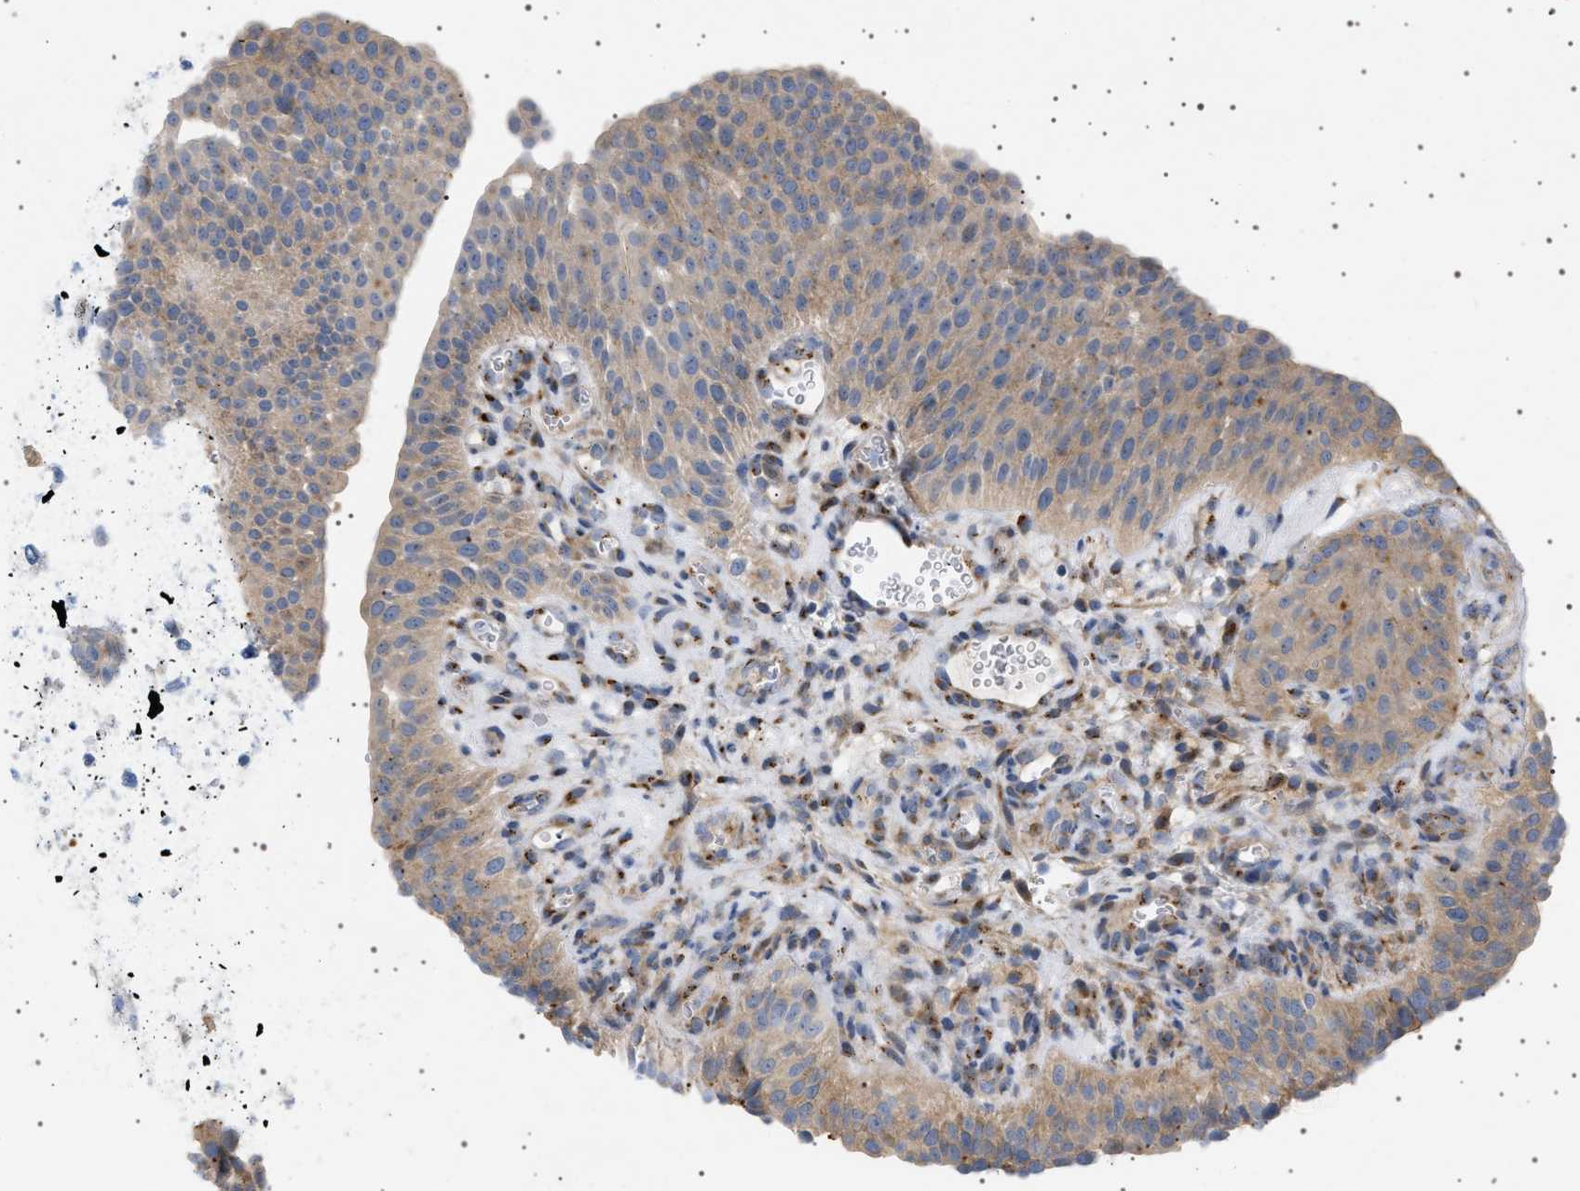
{"staining": {"intensity": "weak", "quantity": "<25%", "location": "cytoplasmic/membranous"}, "tissue": "urothelial cancer", "cell_type": "Tumor cells", "image_type": "cancer", "snomed": [{"axis": "morphology", "description": "Urothelial carcinoma, Low grade"}, {"axis": "morphology", "description": "Urothelial carcinoma, High grade"}, {"axis": "topography", "description": "Urinary bladder"}], "caption": "An immunohistochemistry (IHC) photomicrograph of urothelial cancer is shown. There is no staining in tumor cells of urothelial cancer.", "gene": "ADCY10", "patient": {"sex": "male", "age": 35}}